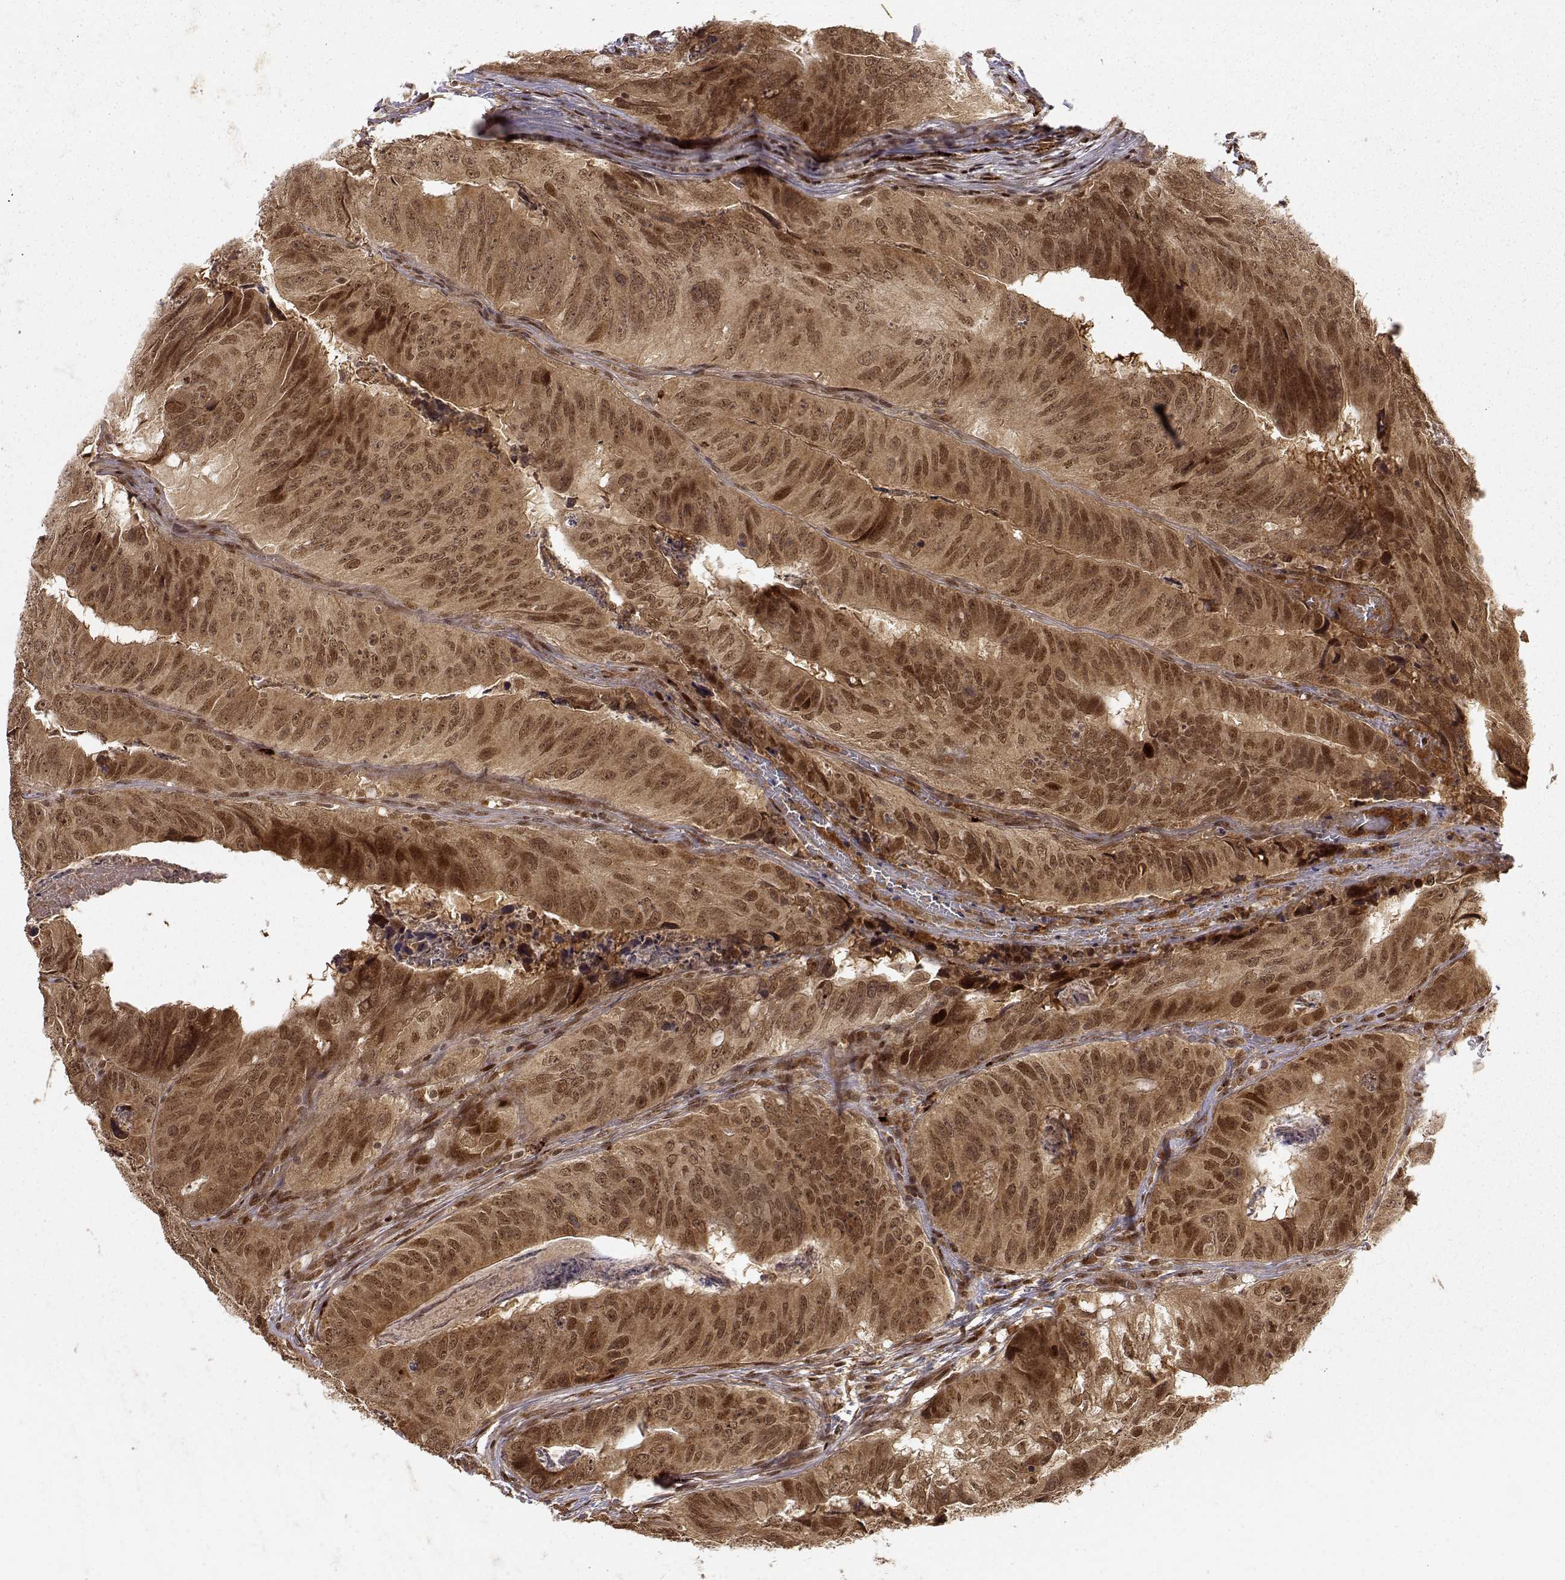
{"staining": {"intensity": "strong", "quantity": ">75%", "location": "cytoplasmic/membranous,nuclear"}, "tissue": "colorectal cancer", "cell_type": "Tumor cells", "image_type": "cancer", "snomed": [{"axis": "morphology", "description": "Adenocarcinoma, NOS"}, {"axis": "topography", "description": "Colon"}], "caption": "Adenocarcinoma (colorectal) stained for a protein demonstrates strong cytoplasmic/membranous and nuclear positivity in tumor cells.", "gene": "MAEA", "patient": {"sex": "male", "age": 79}}